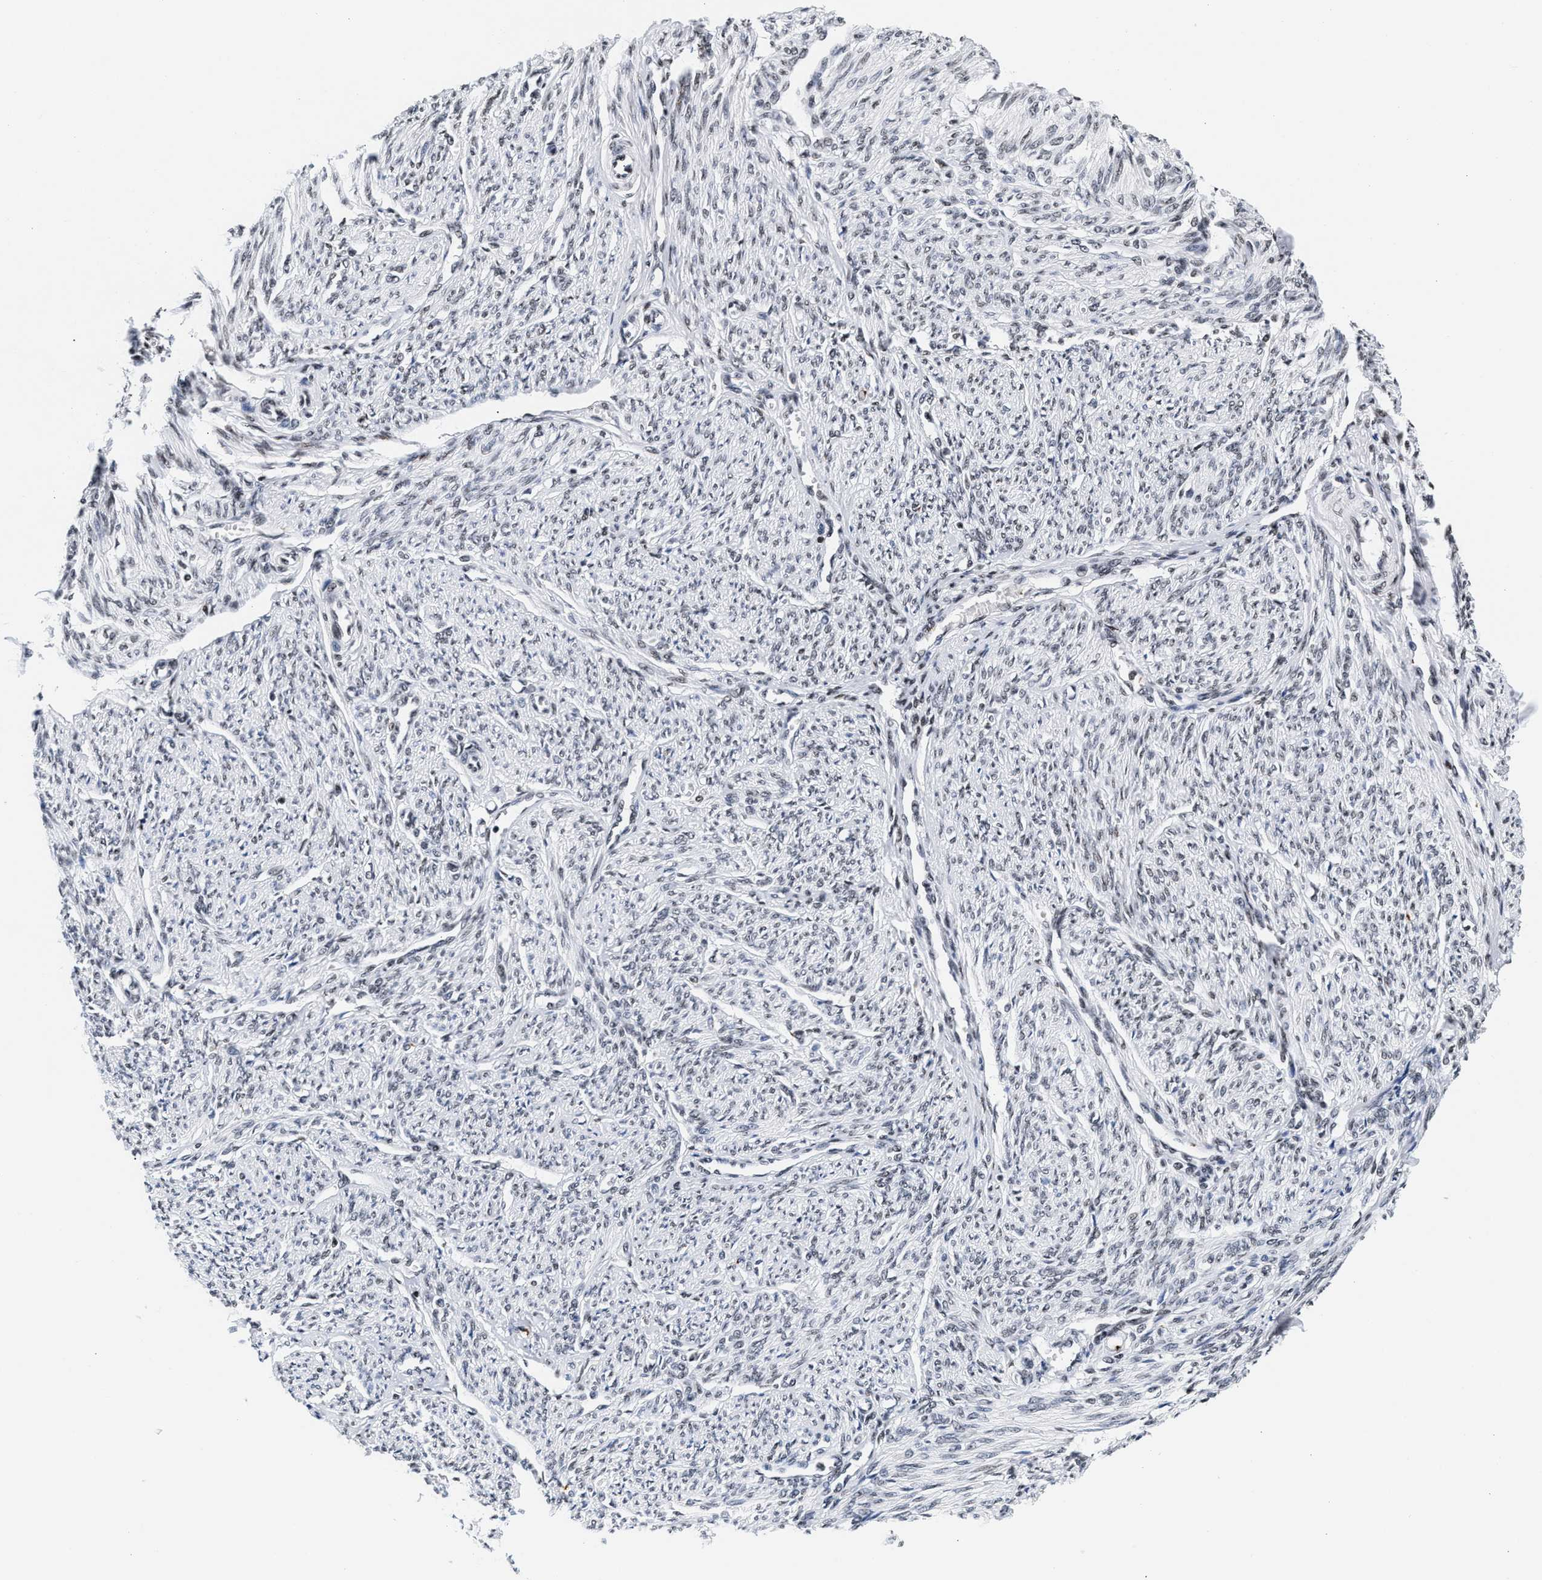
{"staining": {"intensity": "negative", "quantity": "none", "location": "none"}, "tissue": "smooth muscle", "cell_type": "Smooth muscle cells", "image_type": "normal", "snomed": [{"axis": "morphology", "description": "Normal tissue, NOS"}, {"axis": "topography", "description": "Smooth muscle"}], "caption": "DAB immunohistochemical staining of unremarkable human smooth muscle demonstrates no significant expression in smooth muscle cells. (IHC, brightfield microscopy, high magnification).", "gene": "RAD21", "patient": {"sex": "female", "age": 65}}